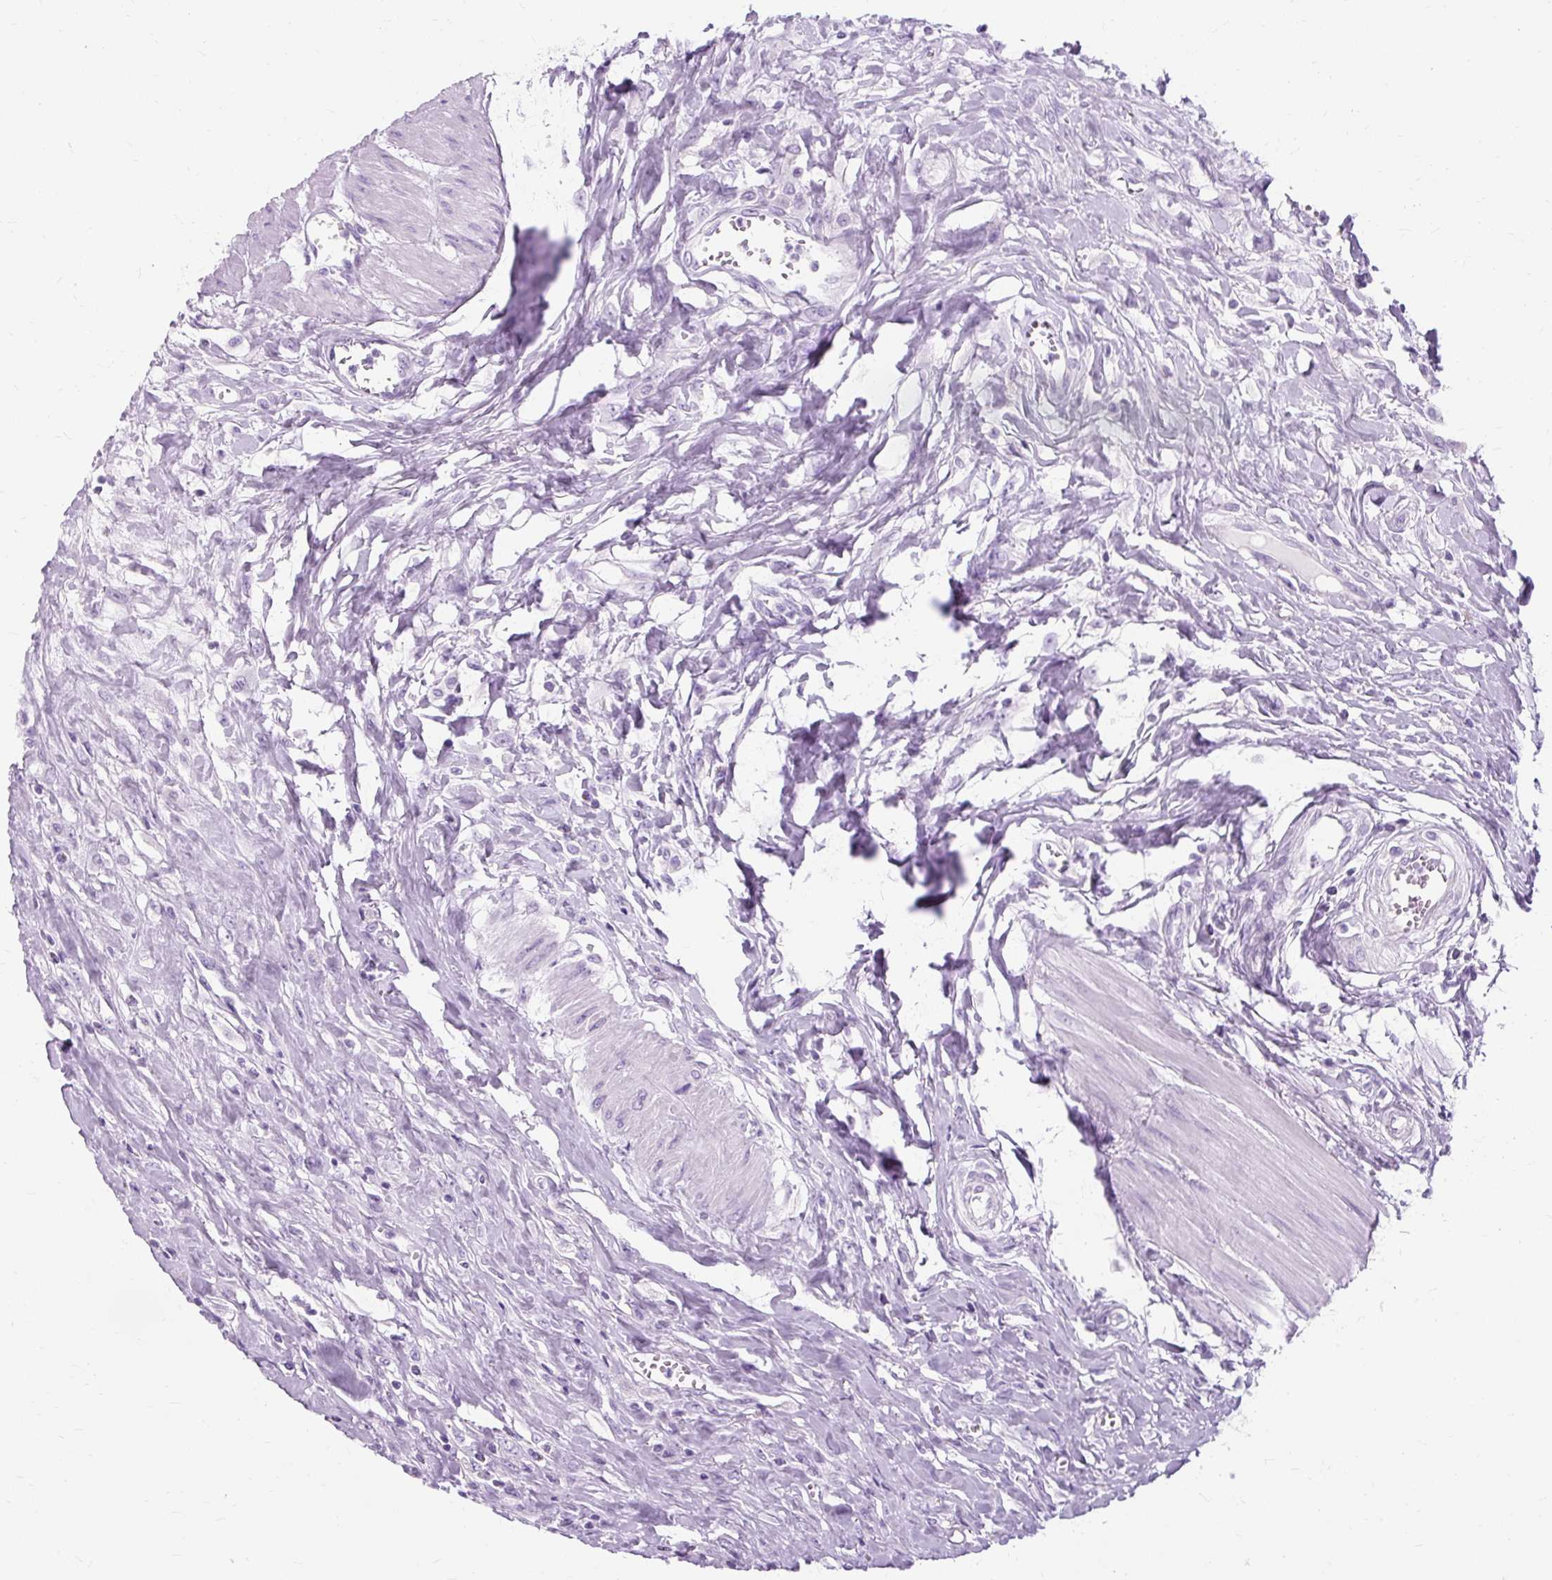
{"staining": {"intensity": "negative", "quantity": "none", "location": "none"}, "tissue": "urothelial cancer", "cell_type": "Tumor cells", "image_type": "cancer", "snomed": [{"axis": "morphology", "description": "Urothelial carcinoma, High grade"}, {"axis": "topography", "description": "Urinary bladder"}], "caption": "High power microscopy histopathology image of an immunohistochemistry (IHC) micrograph of urothelial carcinoma (high-grade), revealing no significant staining in tumor cells. (Brightfield microscopy of DAB (3,3'-diaminobenzidine) immunohistochemistry (IHC) at high magnification).", "gene": "TMEM89", "patient": {"sex": "male", "age": 57}}